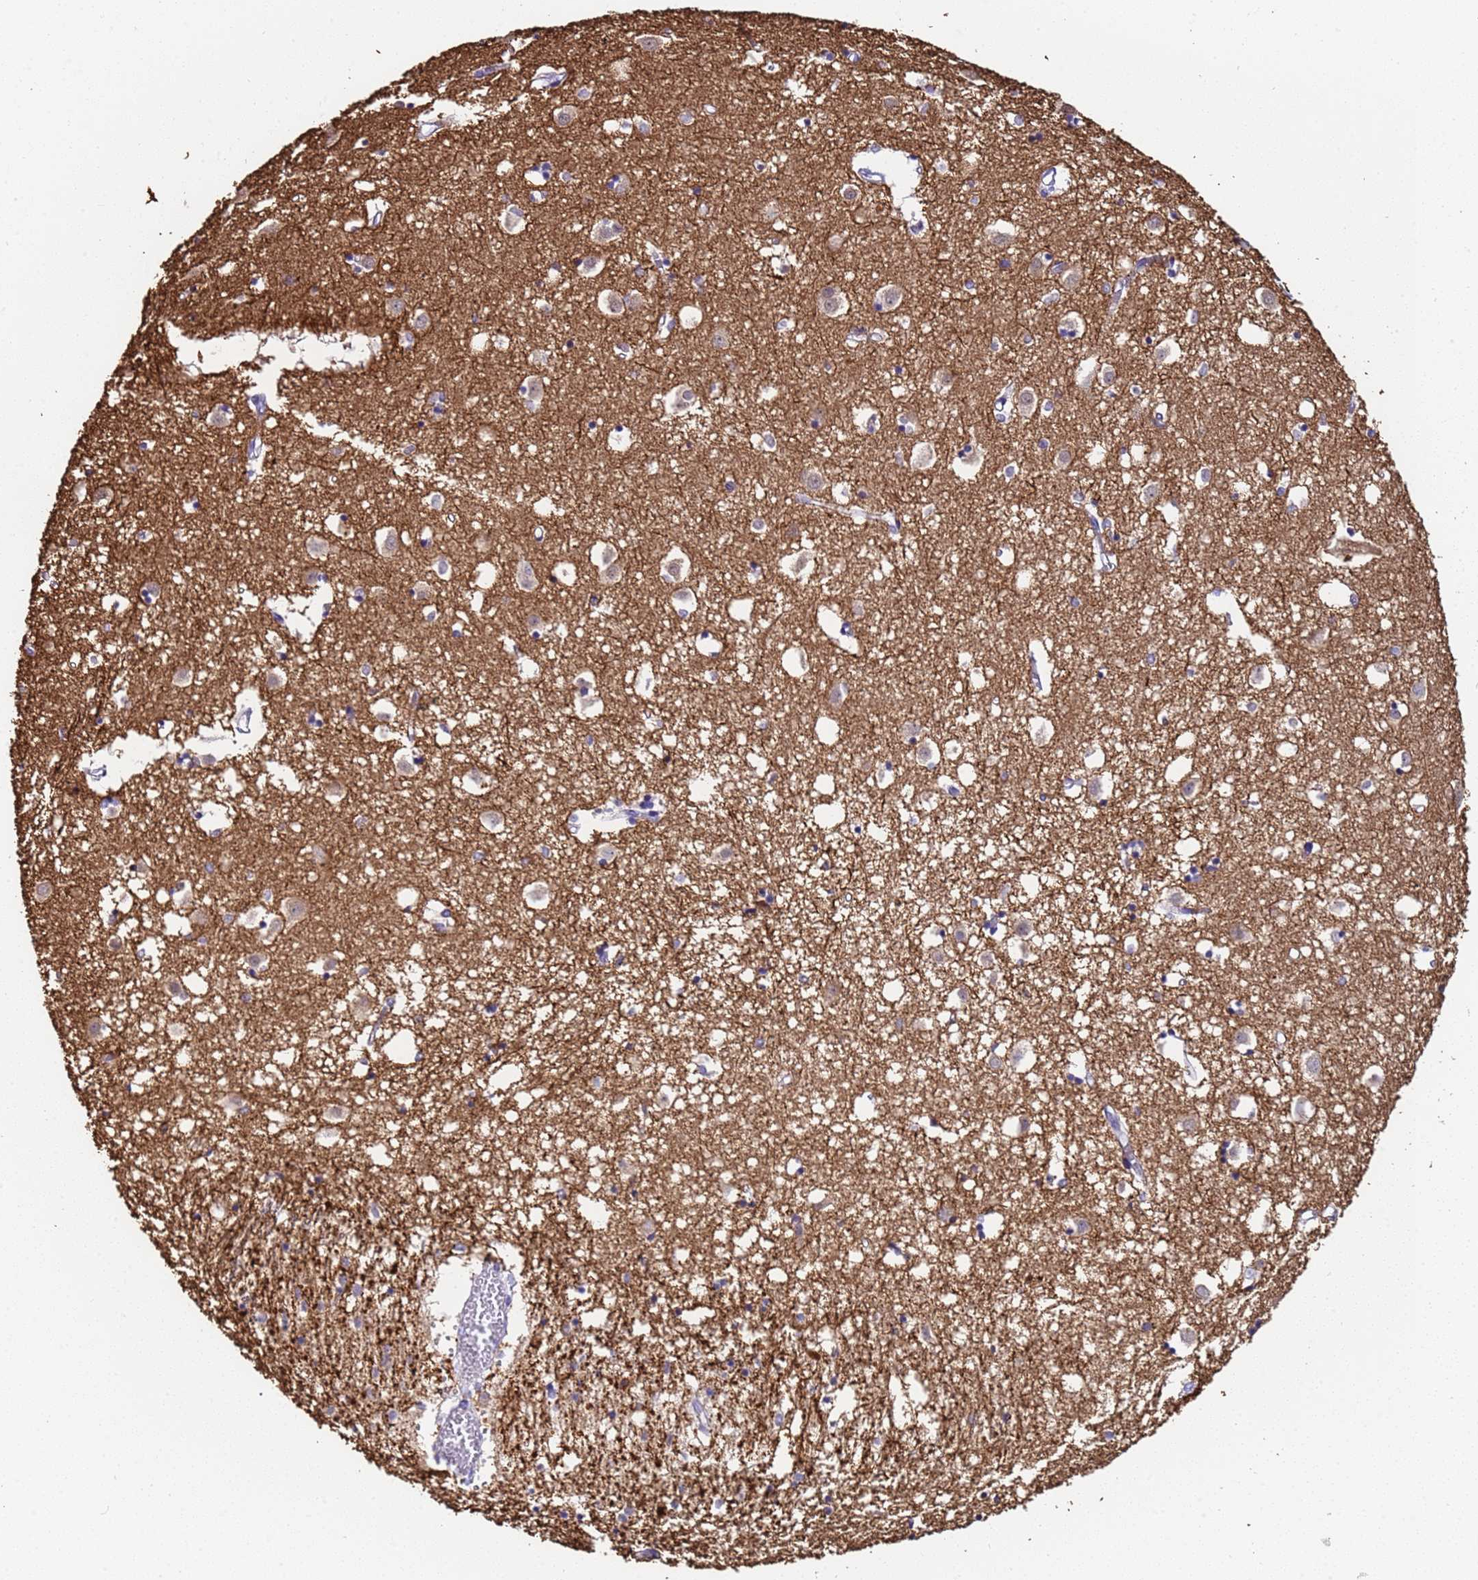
{"staining": {"intensity": "negative", "quantity": "none", "location": "none"}, "tissue": "caudate", "cell_type": "Glial cells", "image_type": "normal", "snomed": [{"axis": "morphology", "description": "Normal tissue, NOS"}, {"axis": "topography", "description": "Lateral ventricle wall"}], "caption": "The image displays no staining of glial cells in normal caudate.", "gene": "PAQR7", "patient": {"sex": "male", "age": 70}}